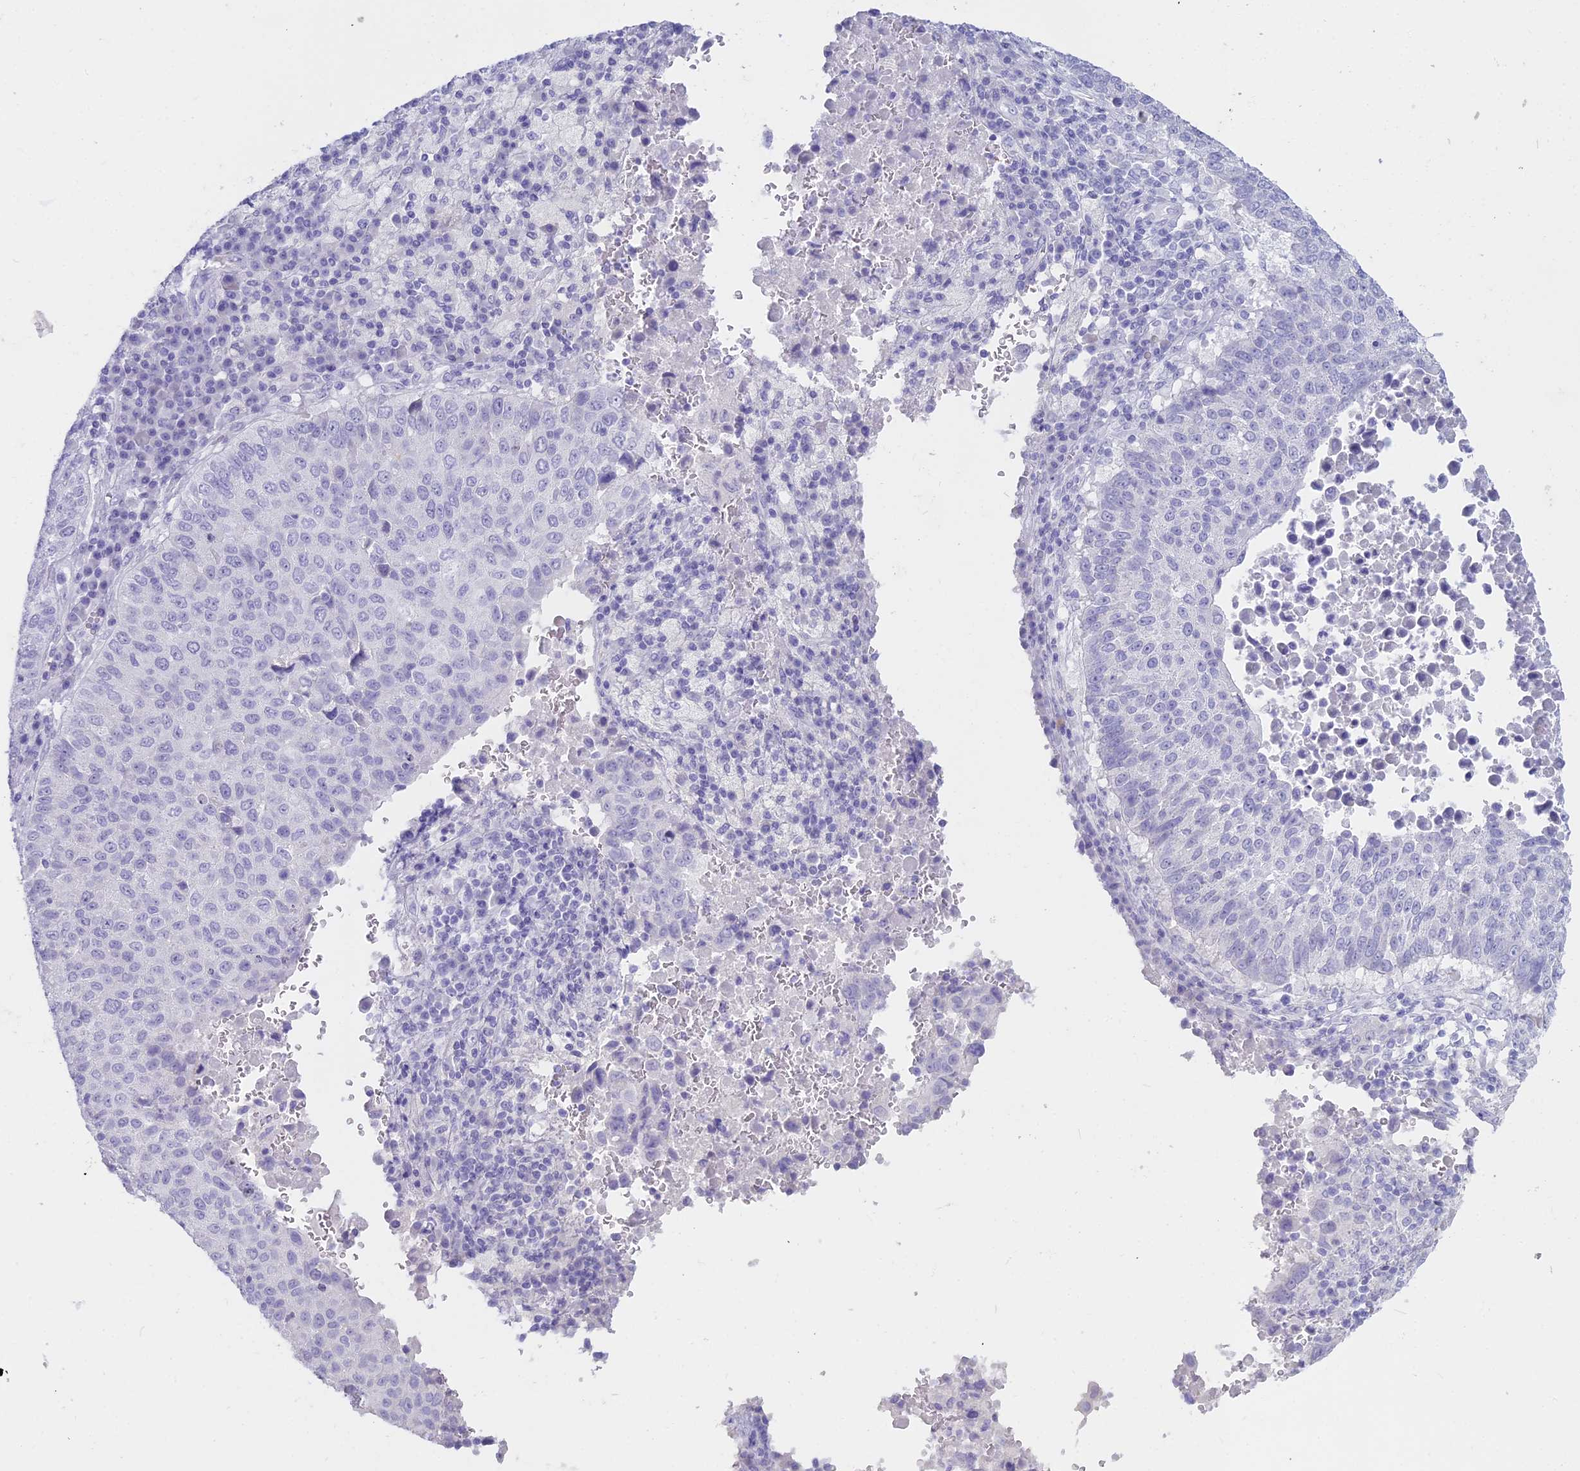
{"staining": {"intensity": "negative", "quantity": "none", "location": "none"}, "tissue": "lung cancer", "cell_type": "Tumor cells", "image_type": "cancer", "snomed": [{"axis": "morphology", "description": "Squamous cell carcinoma, NOS"}, {"axis": "topography", "description": "Lung"}], "caption": "IHC of human lung squamous cell carcinoma exhibits no expression in tumor cells. The staining is performed using DAB (3,3'-diaminobenzidine) brown chromogen with nuclei counter-stained in using hematoxylin.", "gene": "ALPP", "patient": {"sex": "male", "age": 73}}